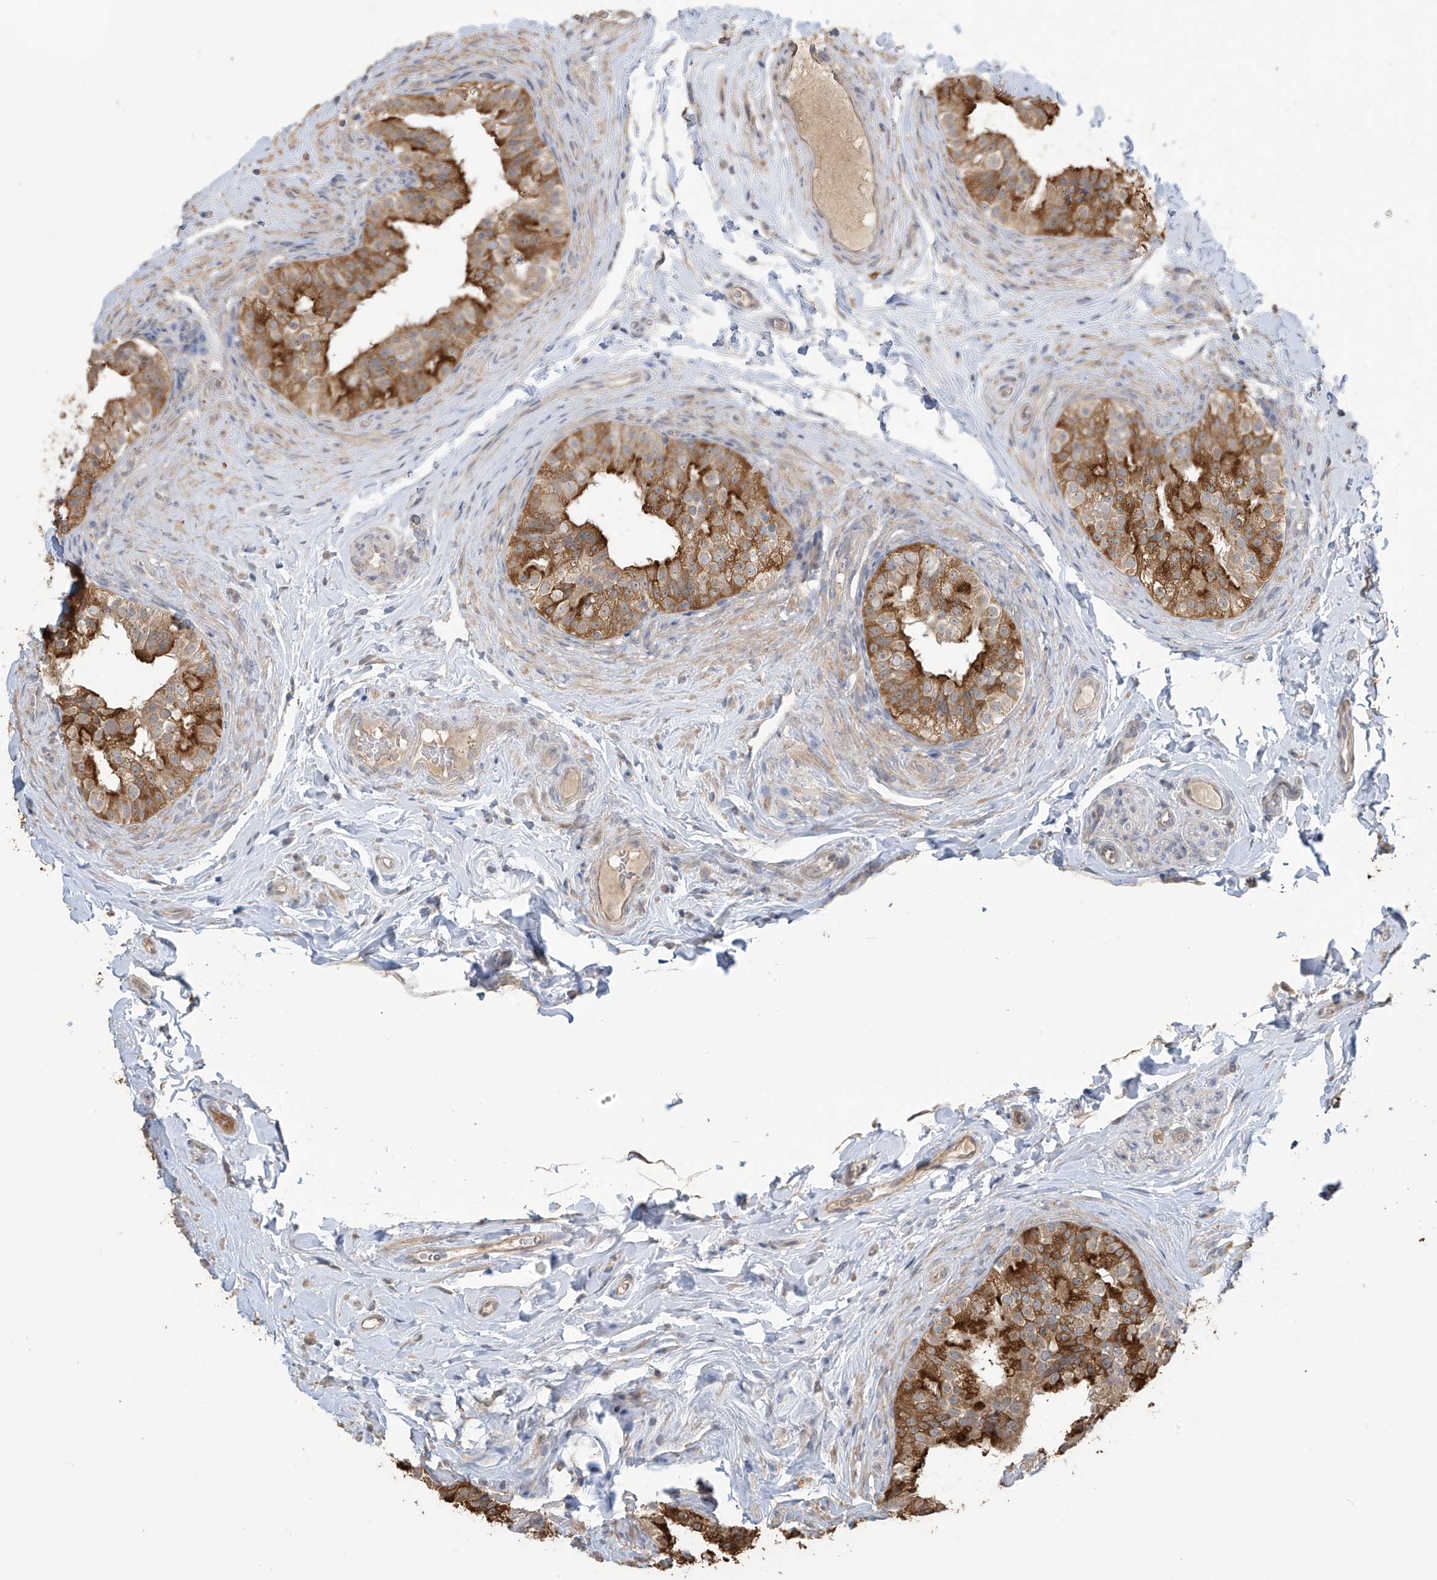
{"staining": {"intensity": "moderate", "quantity": ">75%", "location": "cytoplasmic/membranous"}, "tissue": "epididymis", "cell_type": "Glandular cells", "image_type": "normal", "snomed": [{"axis": "morphology", "description": "Normal tissue, NOS"}, {"axis": "topography", "description": "Epididymis"}], "caption": "Immunohistochemistry histopathology image of unremarkable epididymis: epididymis stained using immunohistochemistry (IHC) displays medium levels of moderate protein expression localized specifically in the cytoplasmic/membranous of glandular cells, appearing as a cytoplasmic/membranous brown color.", "gene": "SLFN14", "patient": {"sex": "male", "age": 49}}